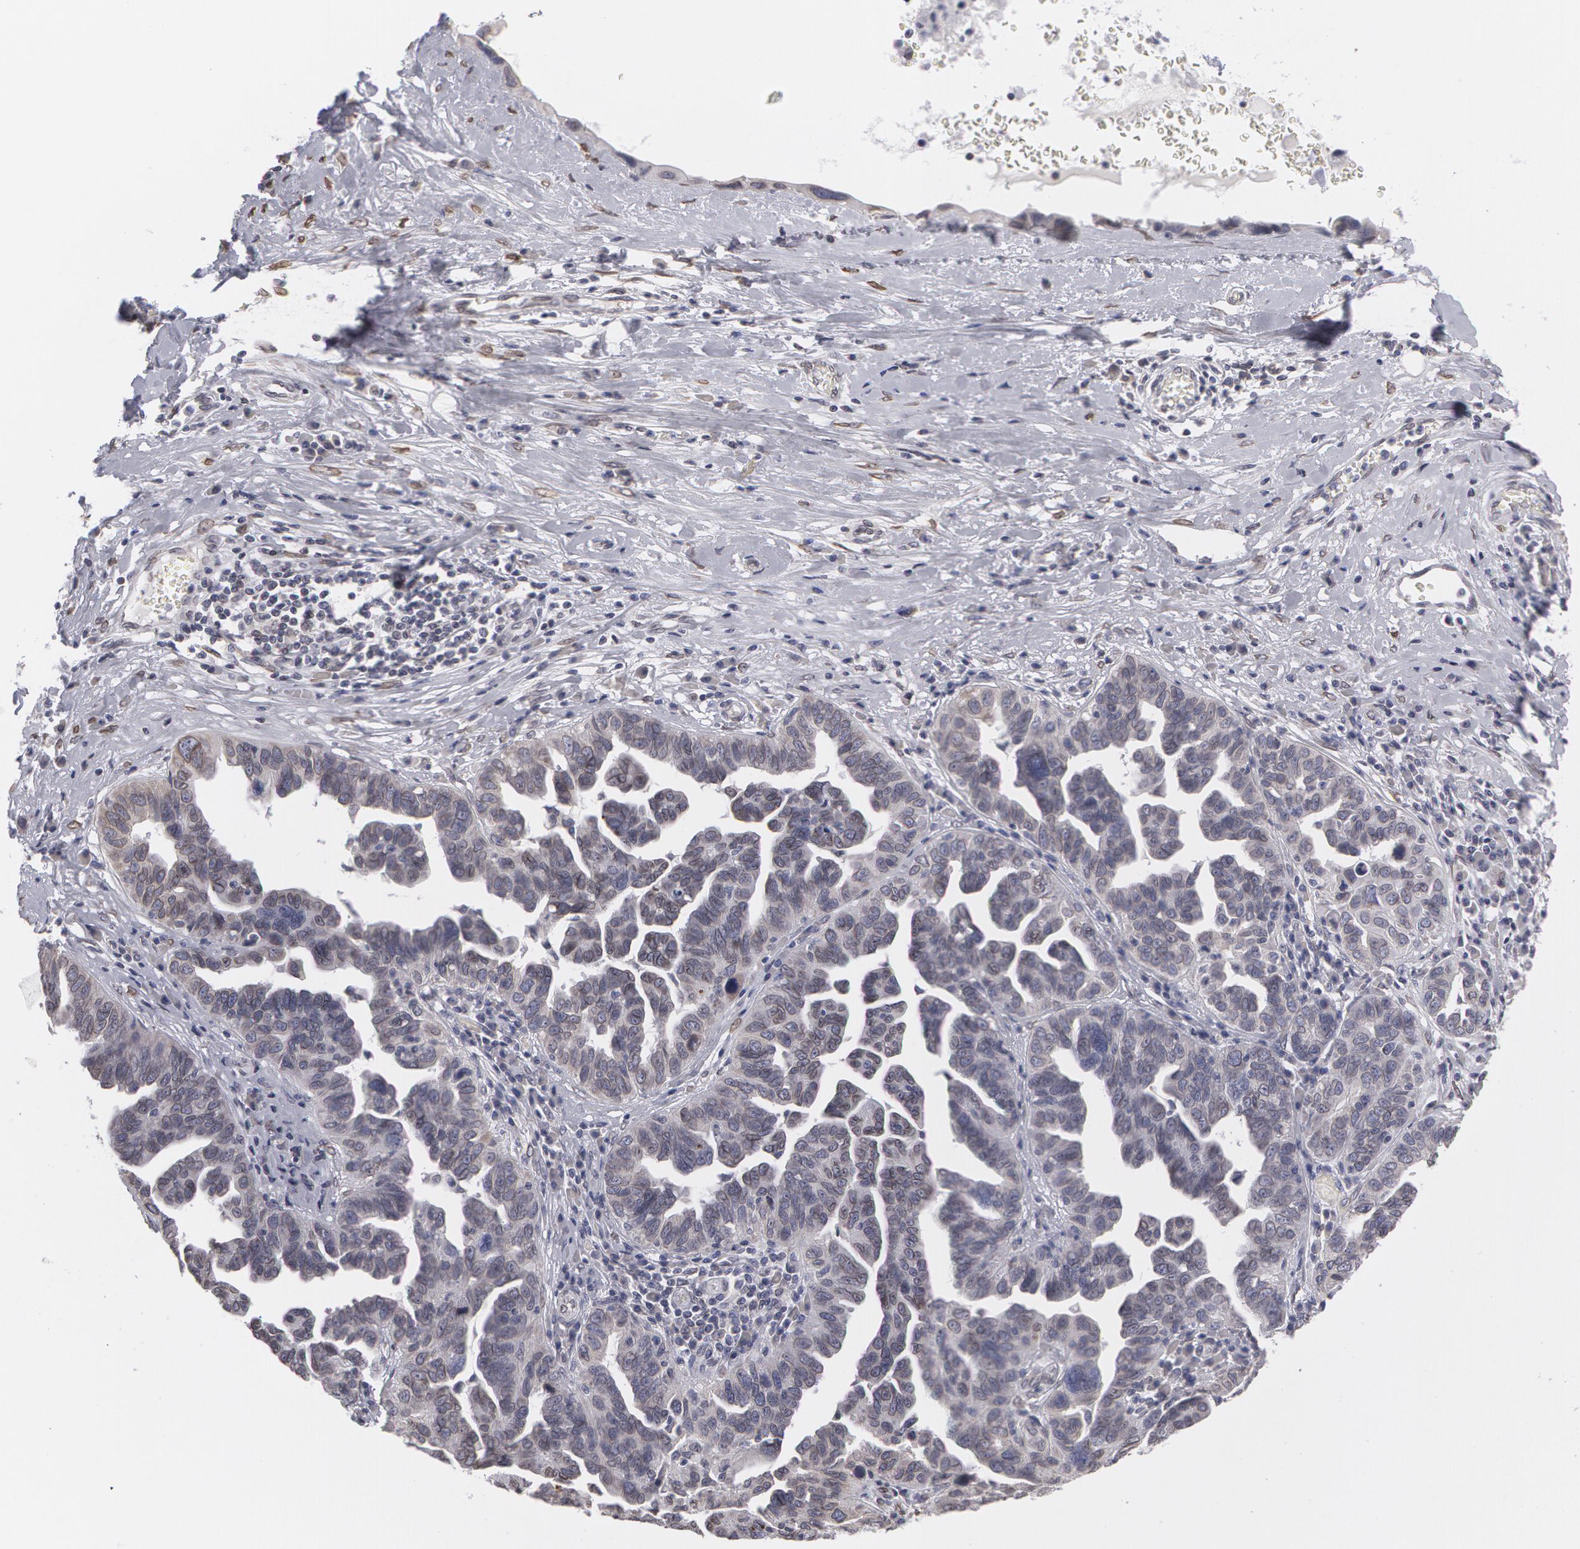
{"staining": {"intensity": "weak", "quantity": "<25%", "location": "cytoplasmic/membranous"}, "tissue": "ovarian cancer", "cell_type": "Tumor cells", "image_type": "cancer", "snomed": [{"axis": "morphology", "description": "Cystadenocarcinoma, serous, NOS"}, {"axis": "topography", "description": "Ovary"}], "caption": "Tumor cells show no significant protein expression in ovarian cancer.", "gene": "EMD", "patient": {"sex": "female", "age": 64}}